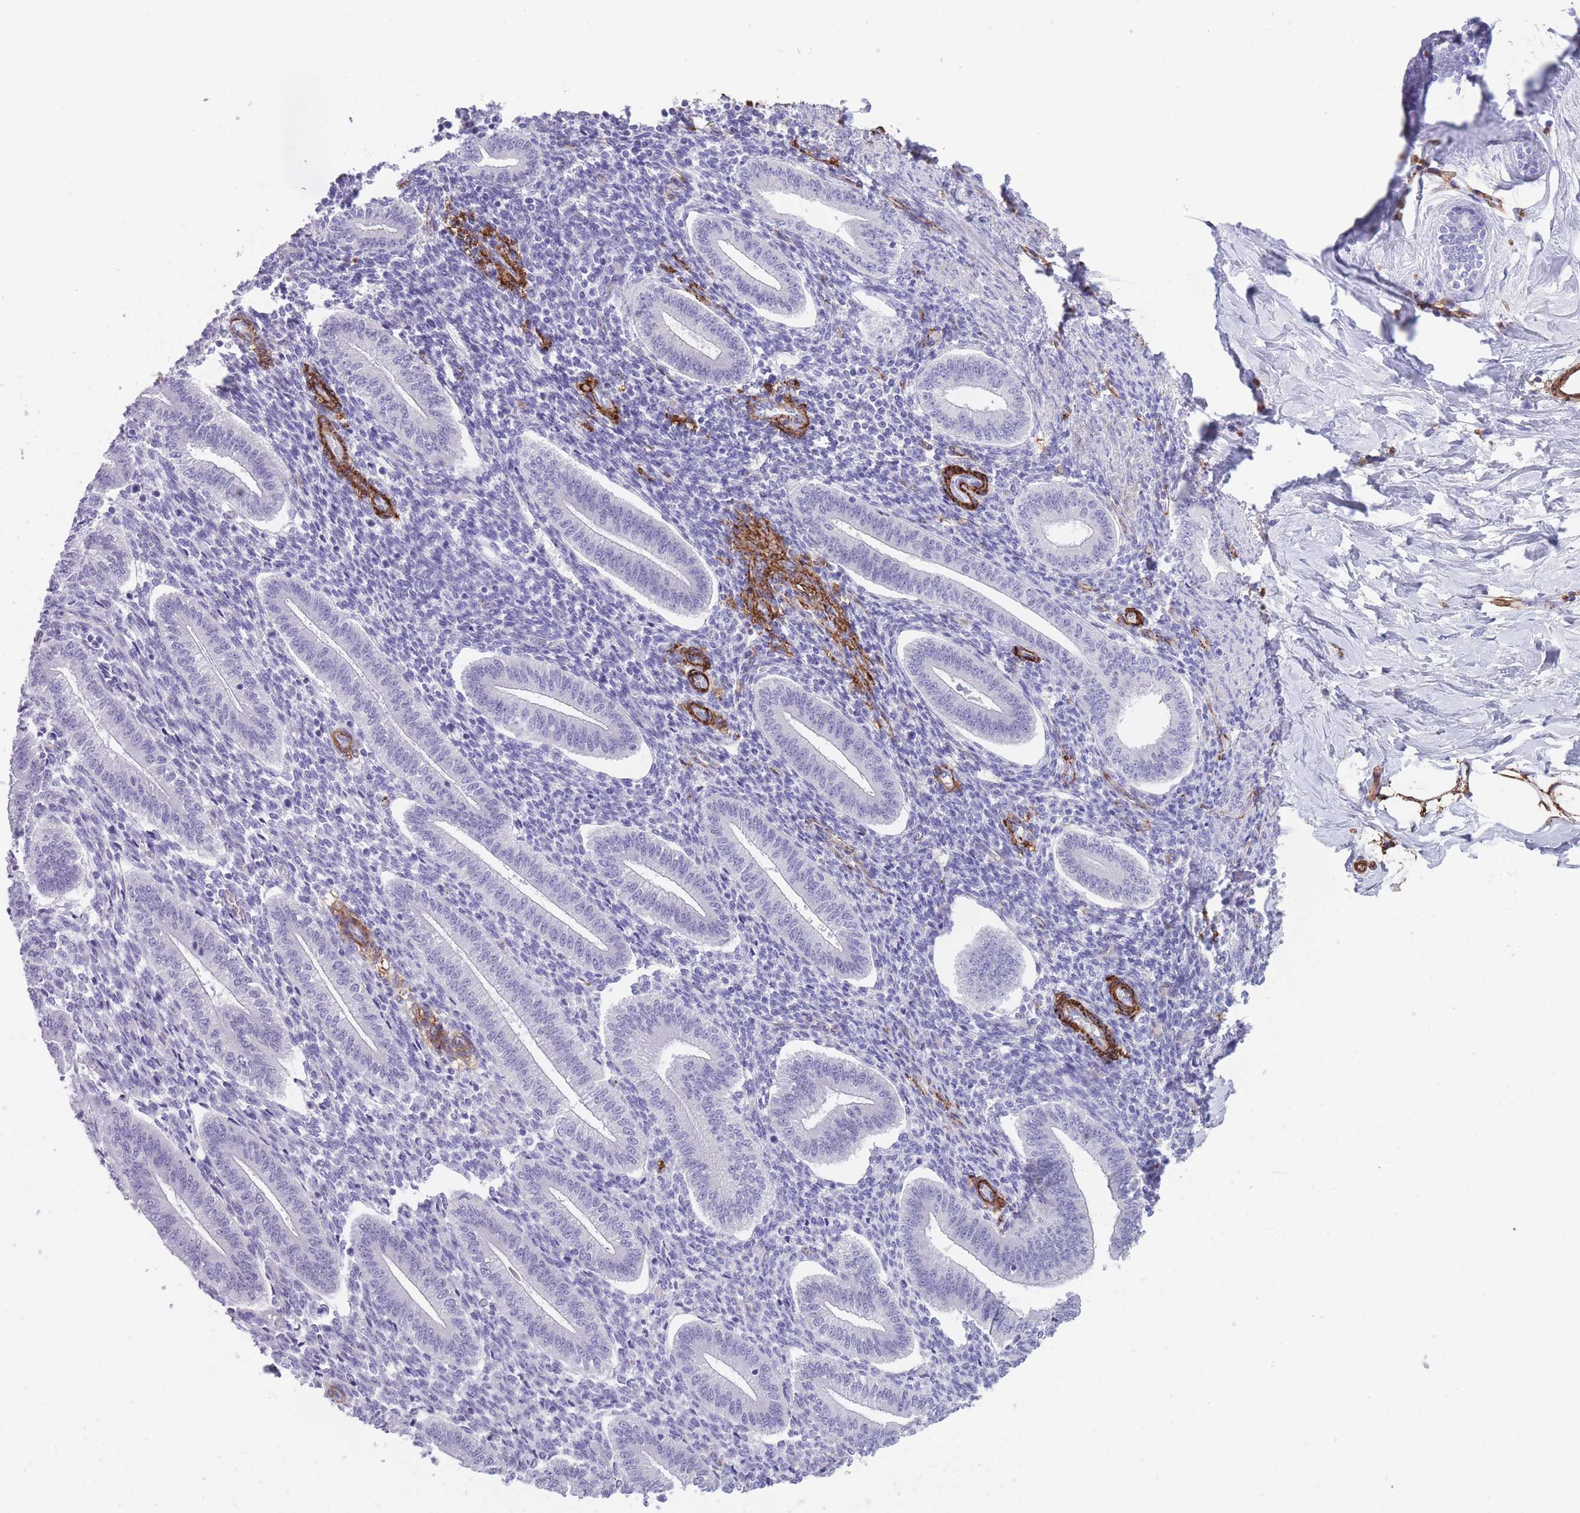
{"staining": {"intensity": "negative", "quantity": "none", "location": "none"}, "tissue": "endometrium", "cell_type": "Cells in endometrial stroma", "image_type": "normal", "snomed": [{"axis": "morphology", "description": "Normal tissue, NOS"}, {"axis": "topography", "description": "Endometrium"}], "caption": "Protein analysis of unremarkable endometrium displays no significant positivity in cells in endometrial stroma. (DAB (3,3'-diaminobenzidine) immunohistochemistry with hematoxylin counter stain).", "gene": "DPYD", "patient": {"sex": "female", "age": 34}}